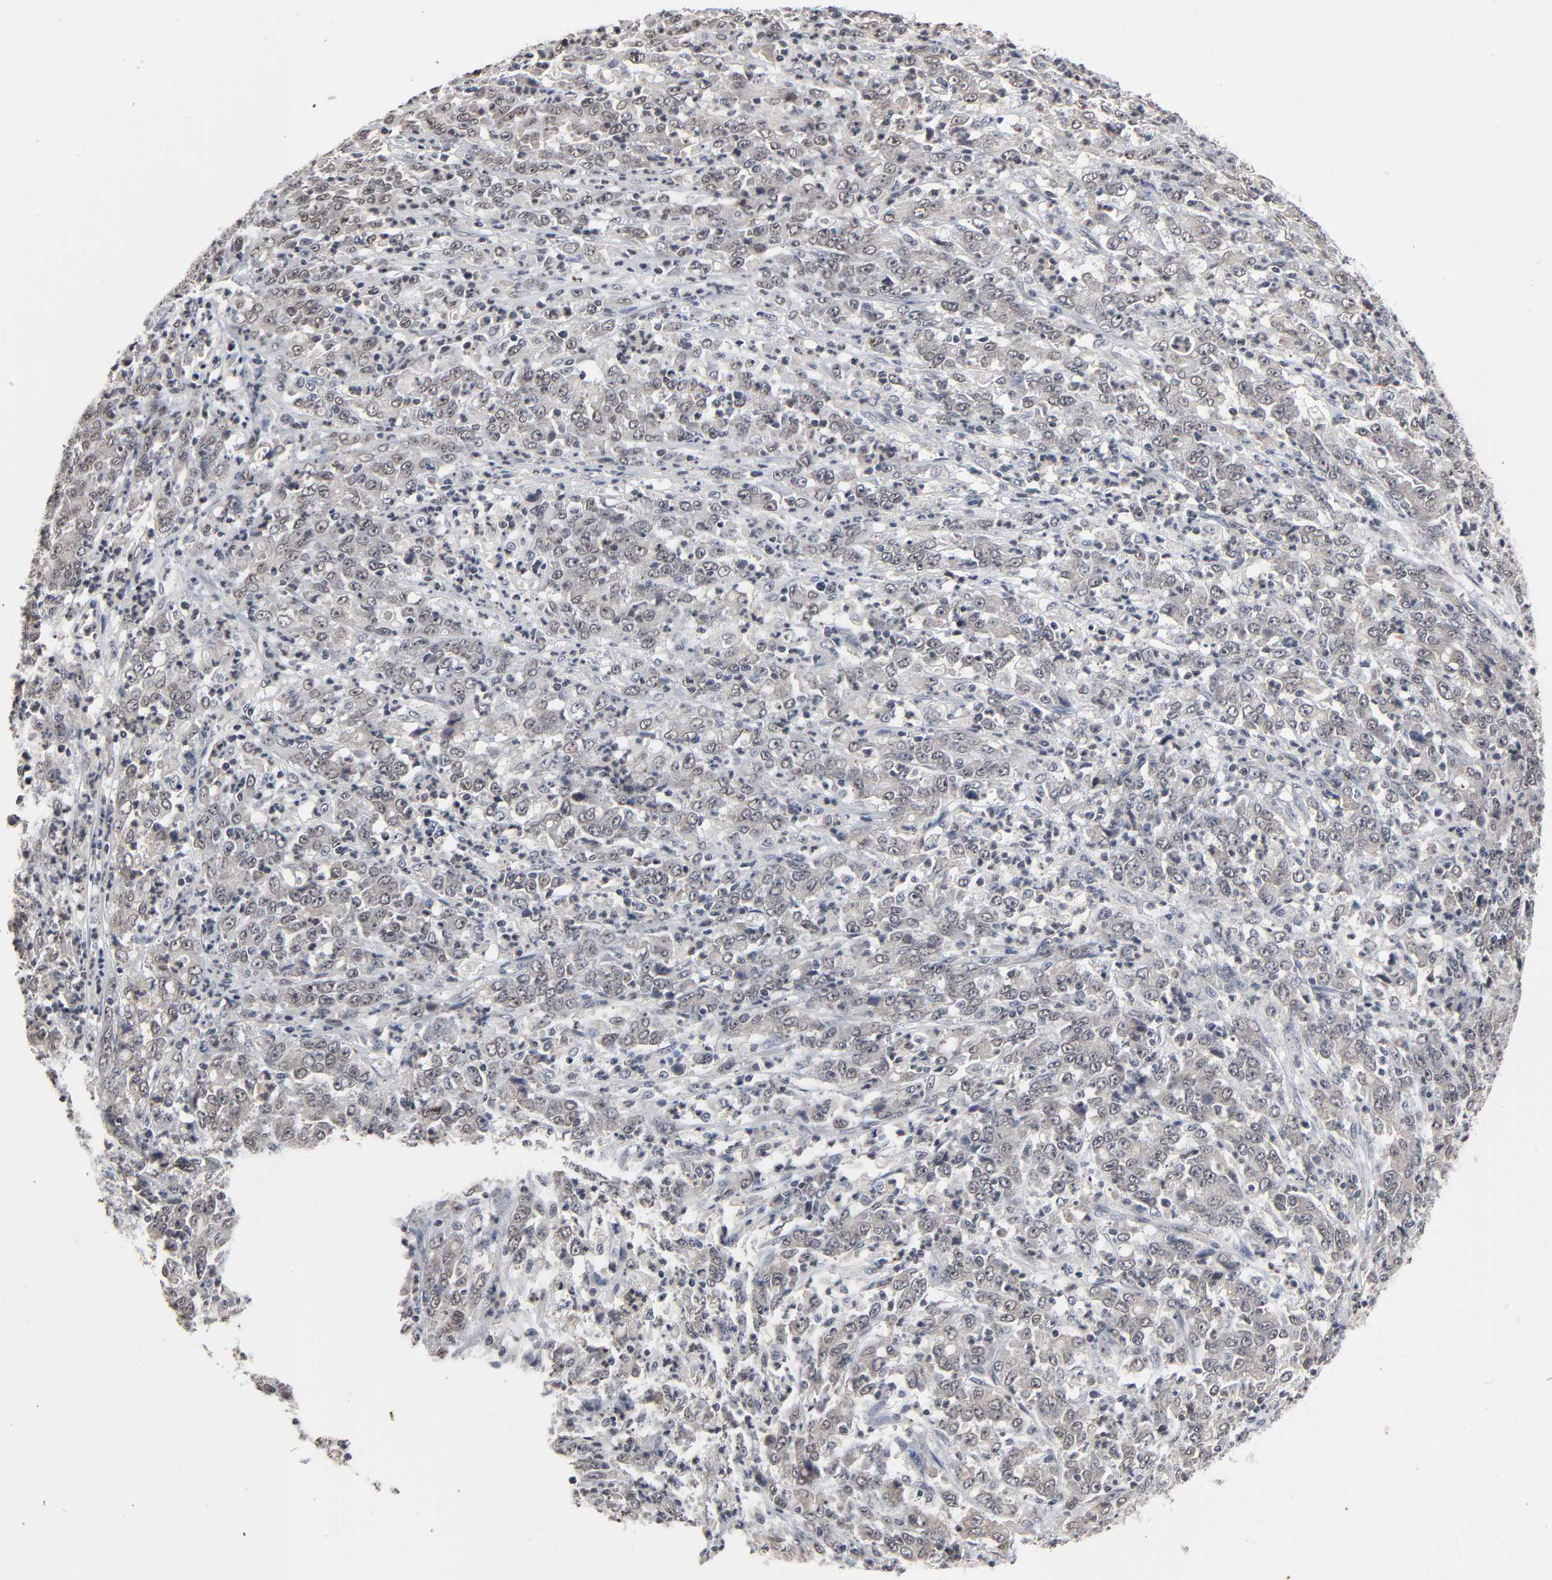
{"staining": {"intensity": "negative", "quantity": "none", "location": "none"}, "tissue": "stomach cancer", "cell_type": "Tumor cells", "image_type": "cancer", "snomed": [{"axis": "morphology", "description": "Adenocarcinoma, NOS"}, {"axis": "topography", "description": "Stomach, lower"}], "caption": "A photomicrograph of human adenocarcinoma (stomach) is negative for staining in tumor cells.", "gene": "ZNF419", "patient": {"sex": "female", "age": 71}}